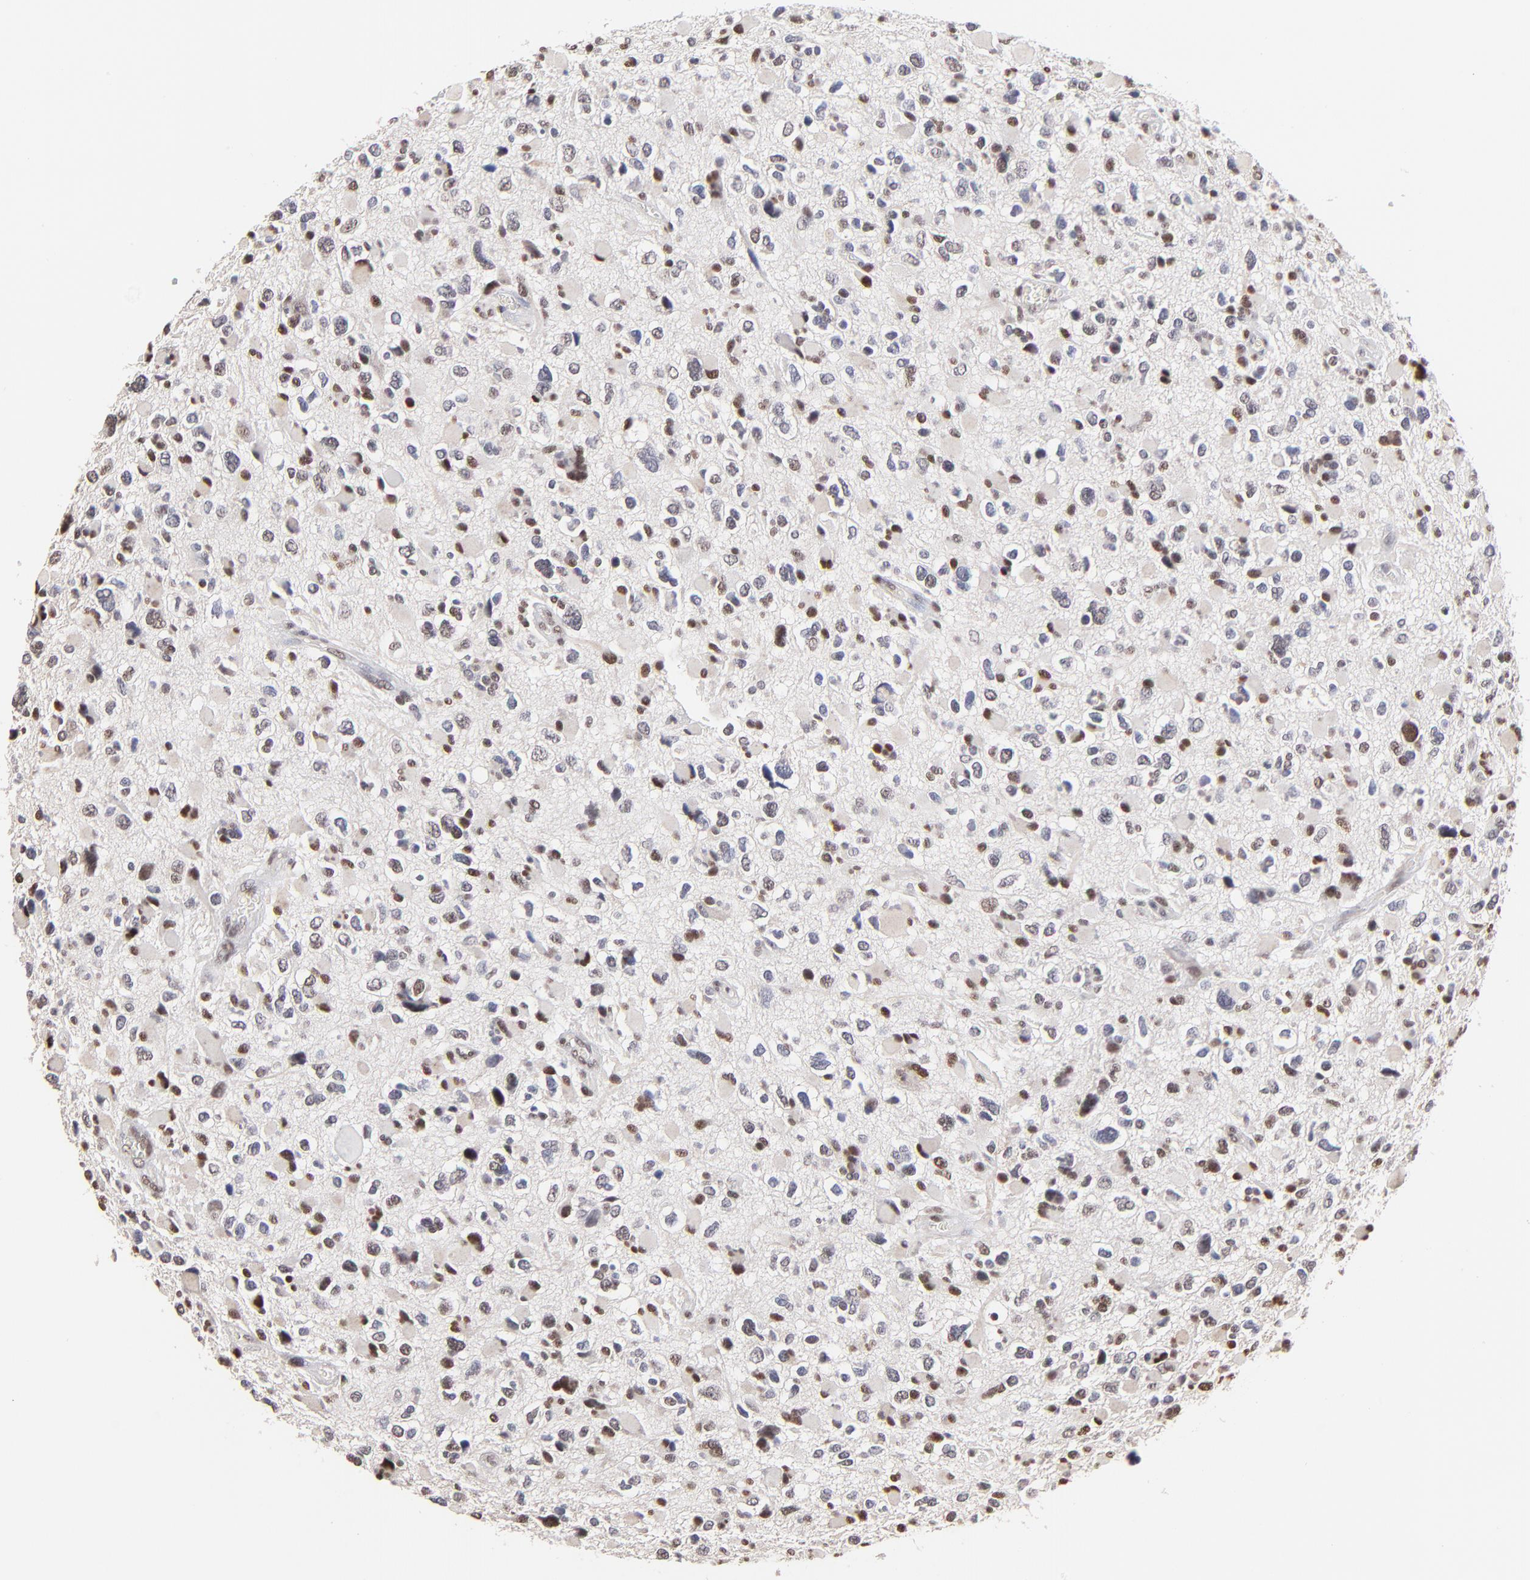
{"staining": {"intensity": "moderate", "quantity": "25%-75%", "location": "nuclear"}, "tissue": "glioma", "cell_type": "Tumor cells", "image_type": "cancer", "snomed": [{"axis": "morphology", "description": "Glioma, malignant, High grade"}, {"axis": "topography", "description": "Brain"}], "caption": "High-magnification brightfield microscopy of malignant glioma (high-grade) stained with DAB (brown) and counterstained with hematoxylin (blue). tumor cells exhibit moderate nuclear expression is appreciated in about25%-75% of cells. The staining was performed using DAB, with brown indicating positive protein expression. Nuclei are stained blue with hematoxylin.", "gene": "DSN1", "patient": {"sex": "female", "age": 37}}